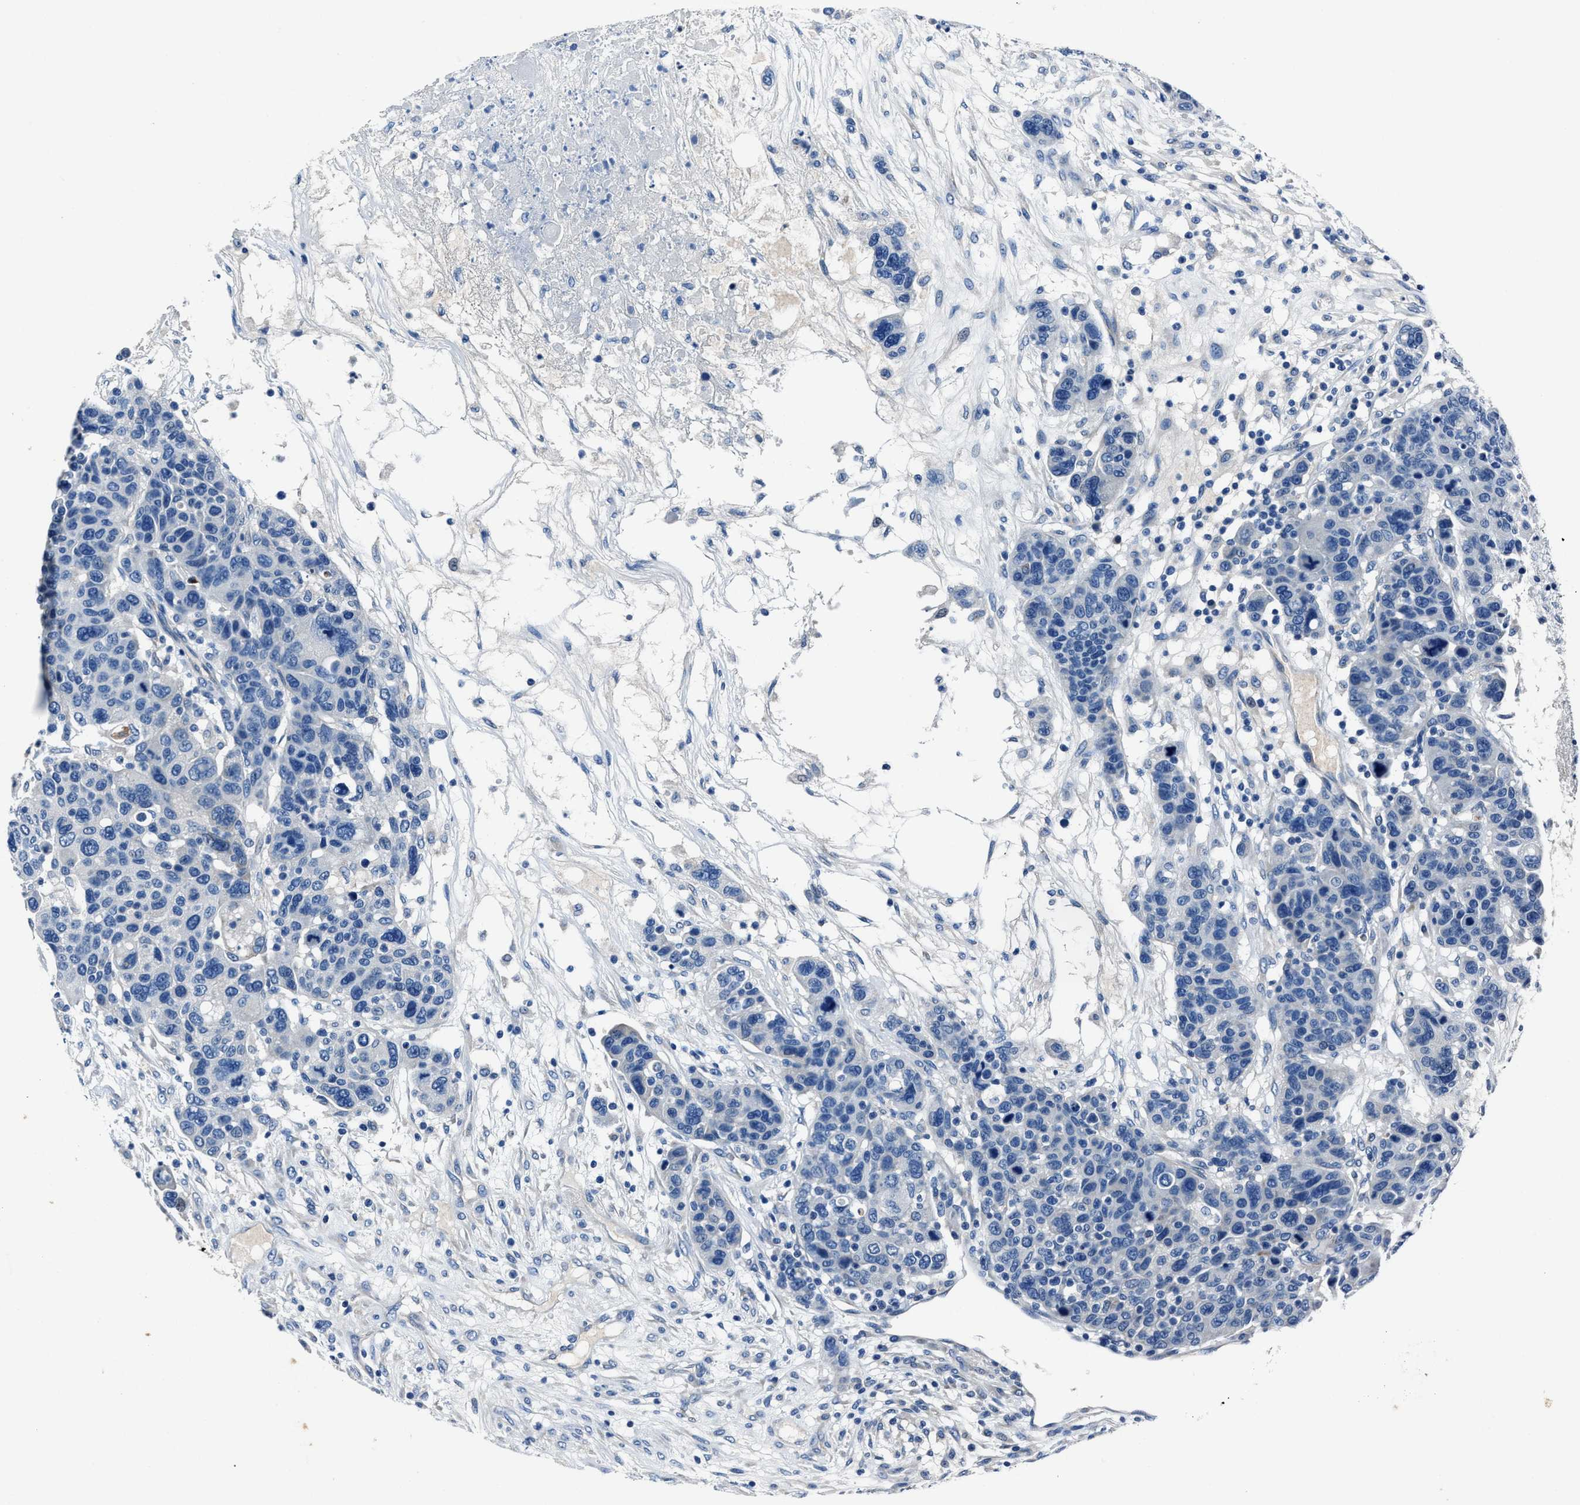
{"staining": {"intensity": "negative", "quantity": "none", "location": "none"}, "tissue": "breast cancer", "cell_type": "Tumor cells", "image_type": "cancer", "snomed": [{"axis": "morphology", "description": "Duct carcinoma"}, {"axis": "topography", "description": "Breast"}], "caption": "IHC histopathology image of neoplastic tissue: breast cancer stained with DAB demonstrates no significant protein staining in tumor cells.", "gene": "NACAD", "patient": {"sex": "female", "age": 37}}